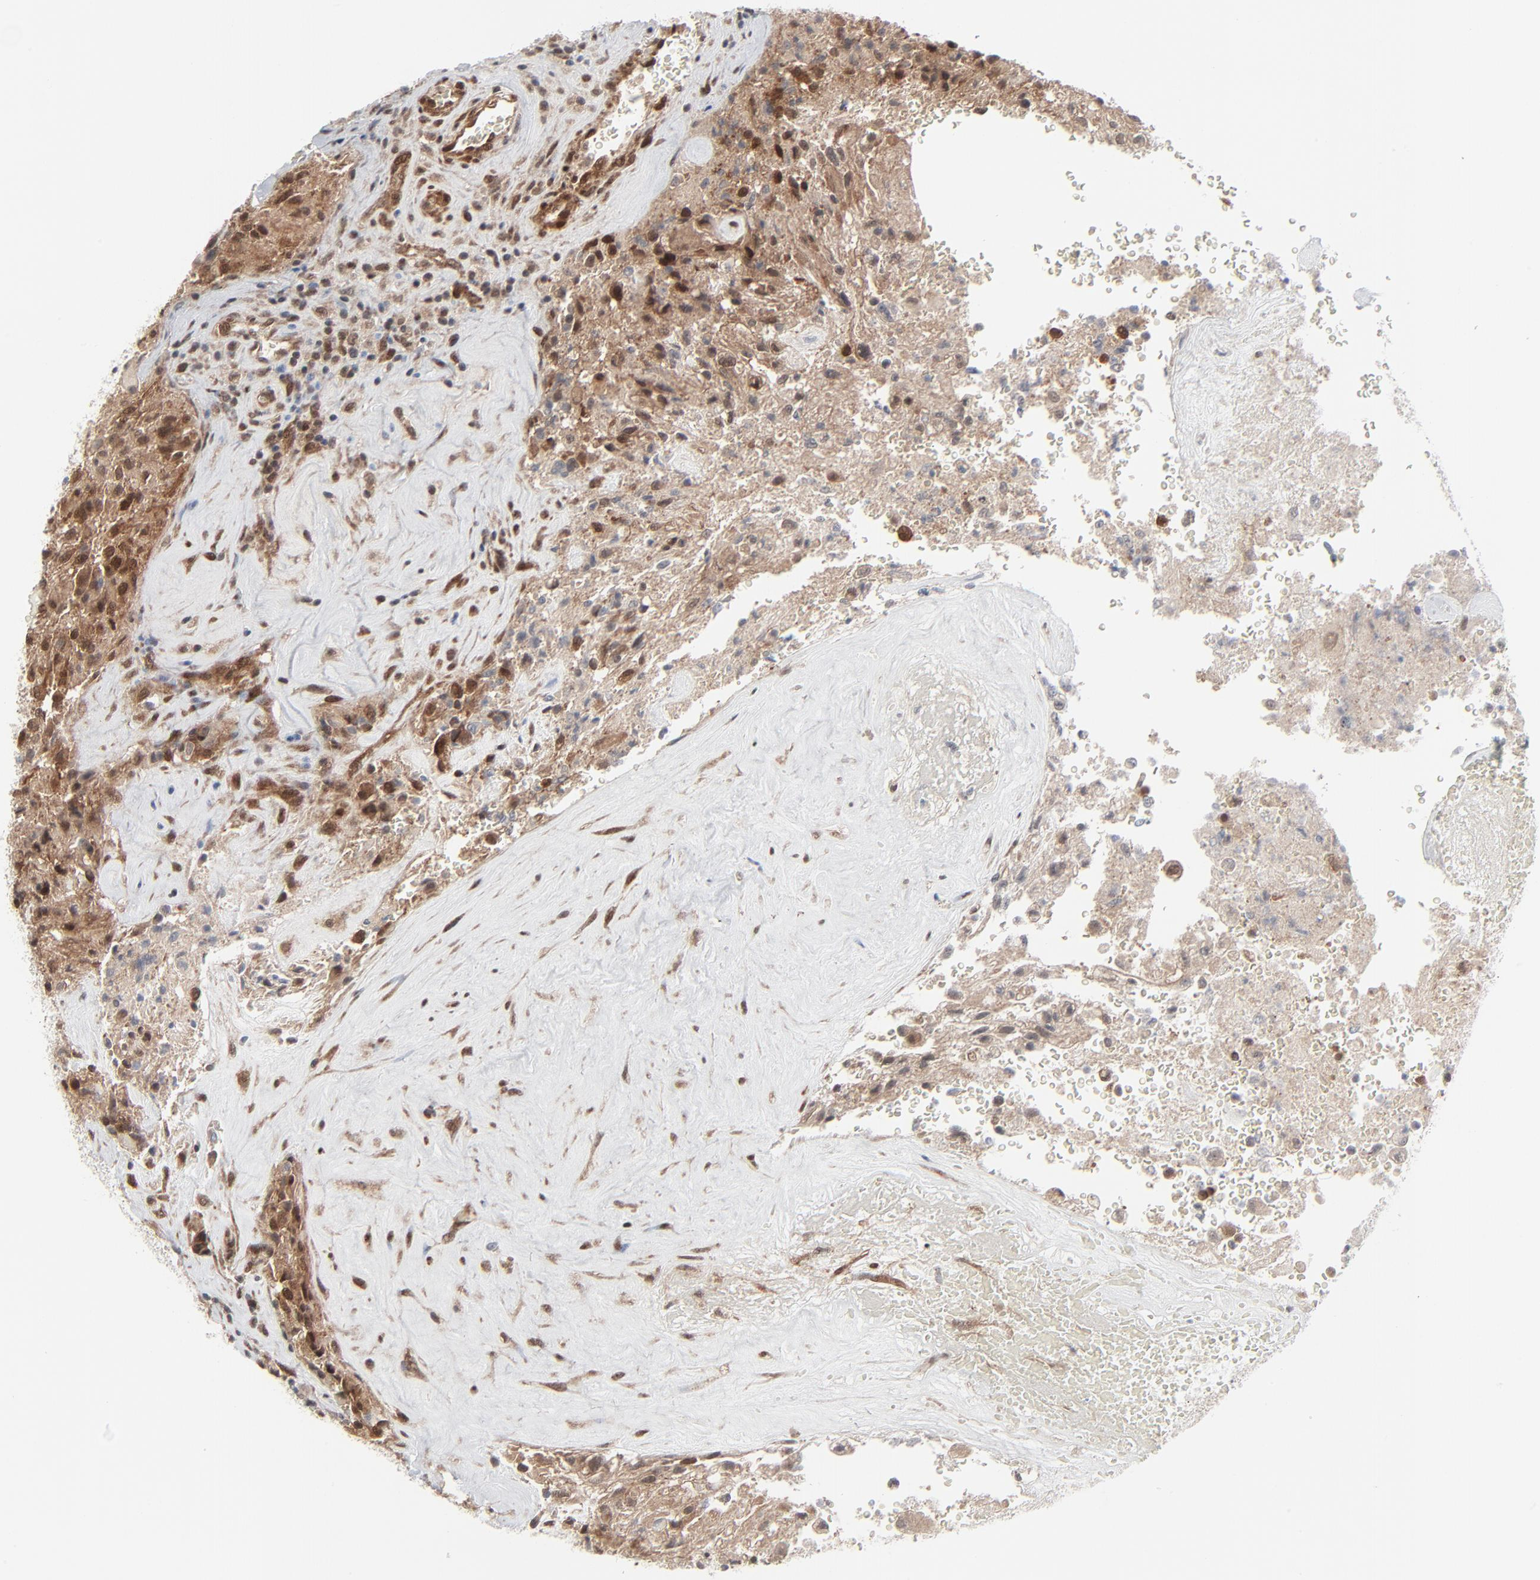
{"staining": {"intensity": "strong", "quantity": ">75%", "location": "cytoplasmic/membranous,nuclear"}, "tissue": "glioma", "cell_type": "Tumor cells", "image_type": "cancer", "snomed": [{"axis": "morphology", "description": "Normal tissue, NOS"}, {"axis": "morphology", "description": "Glioma, malignant, High grade"}, {"axis": "topography", "description": "Cerebral cortex"}], "caption": "Immunohistochemical staining of human glioma reveals high levels of strong cytoplasmic/membranous and nuclear protein staining in approximately >75% of tumor cells.", "gene": "AKT1", "patient": {"sex": "male", "age": 56}}